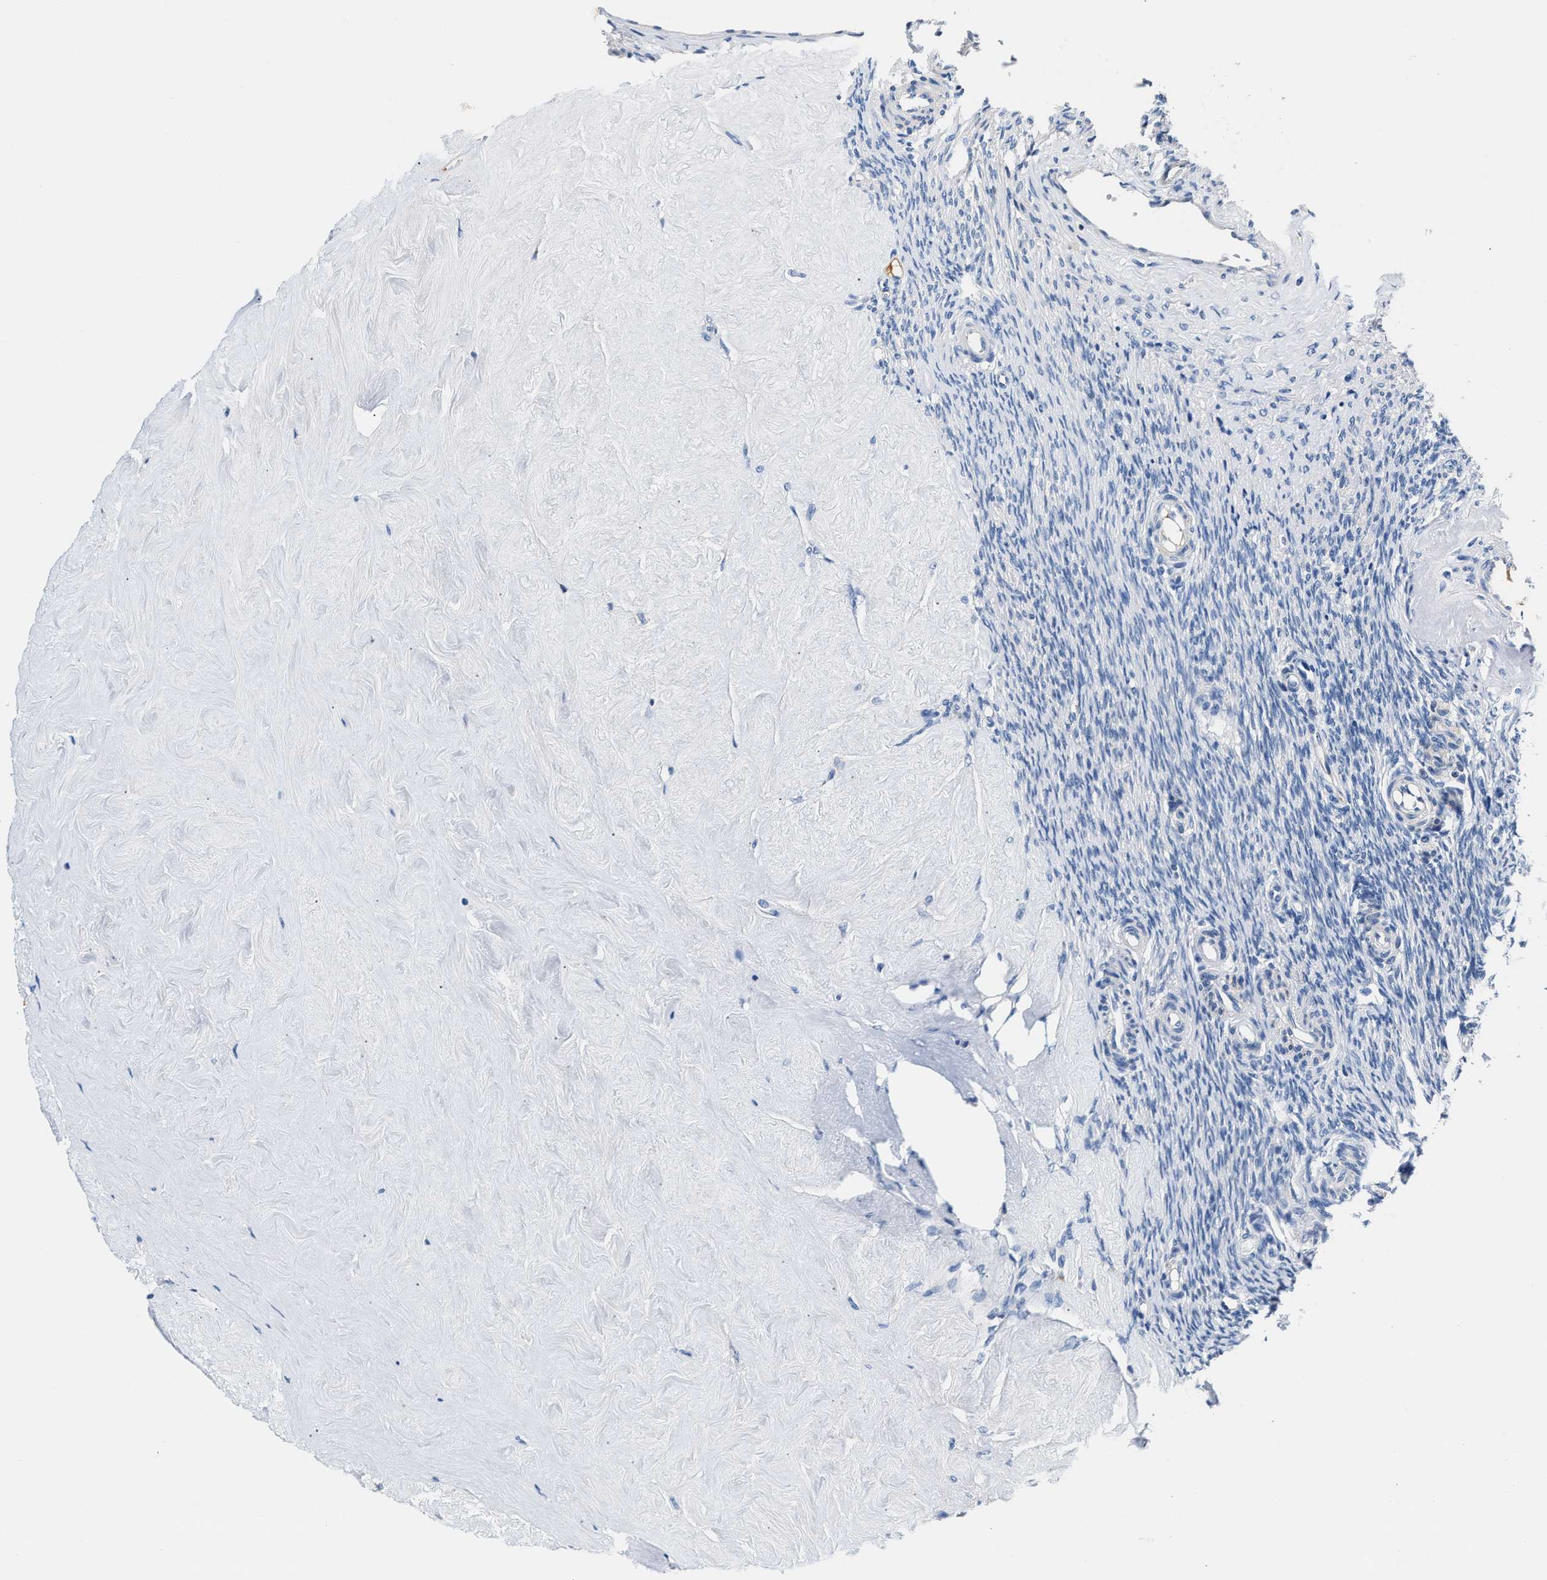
{"staining": {"intensity": "negative", "quantity": "none", "location": "none"}, "tissue": "ovary", "cell_type": "Follicle cells", "image_type": "normal", "snomed": [{"axis": "morphology", "description": "Normal tissue, NOS"}, {"axis": "topography", "description": "Ovary"}], "caption": "DAB immunohistochemical staining of normal human ovary shows no significant expression in follicle cells. The staining was performed using DAB to visualize the protein expression in brown, while the nuclei were stained in blue with hematoxylin (Magnification: 20x).", "gene": "TUT7", "patient": {"sex": "female", "age": 41}}